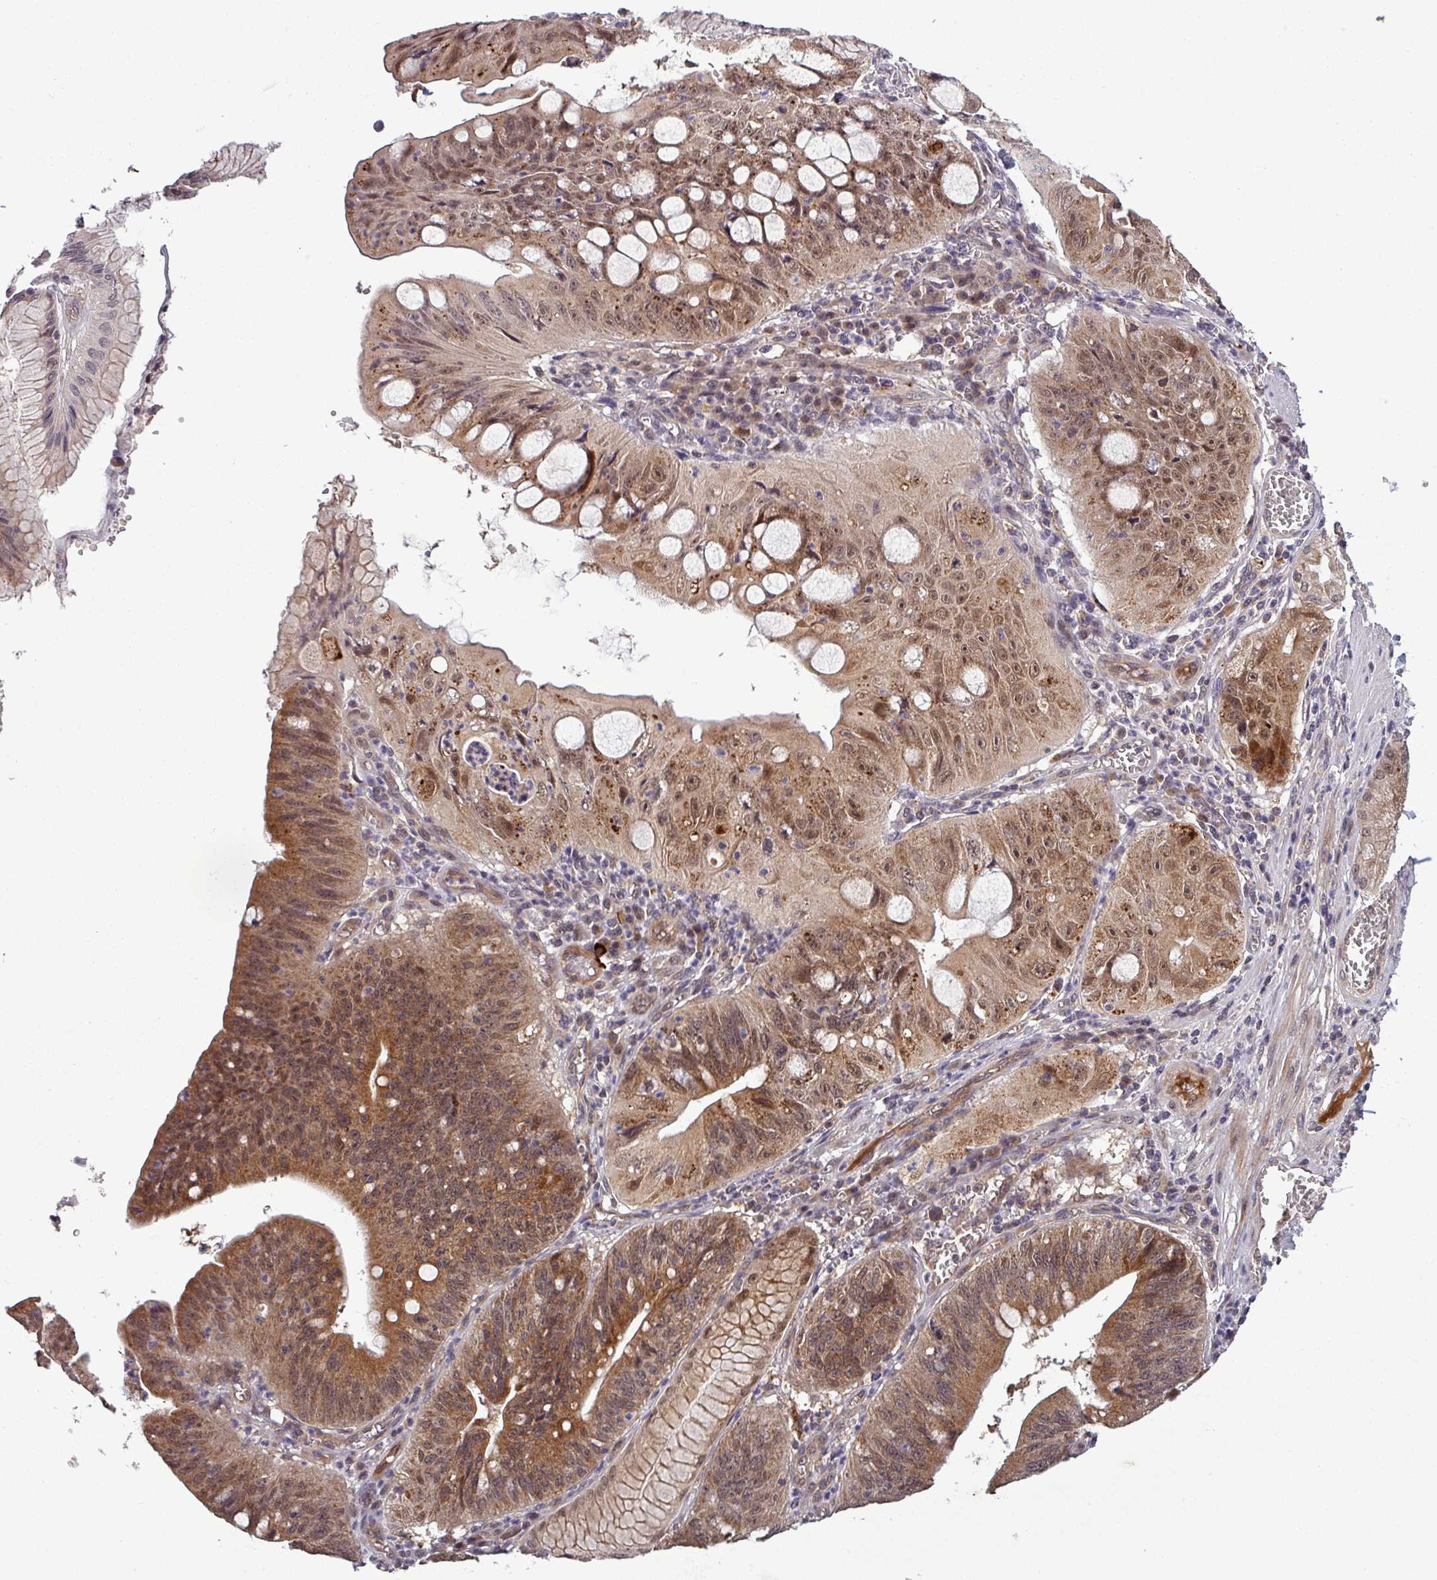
{"staining": {"intensity": "strong", "quantity": ">75%", "location": "cytoplasmic/membranous,nuclear"}, "tissue": "stomach cancer", "cell_type": "Tumor cells", "image_type": "cancer", "snomed": [{"axis": "morphology", "description": "Adenocarcinoma, NOS"}, {"axis": "topography", "description": "Stomach"}], "caption": "Immunohistochemistry (IHC) histopathology image of human stomach cancer stained for a protein (brown), which displays high levels of strong cytoplasmic/membranous and nuclear staining in about >75% of tumor cells.", "gene": "PUS1", "patient": {"sex": "male", "age": 59}}